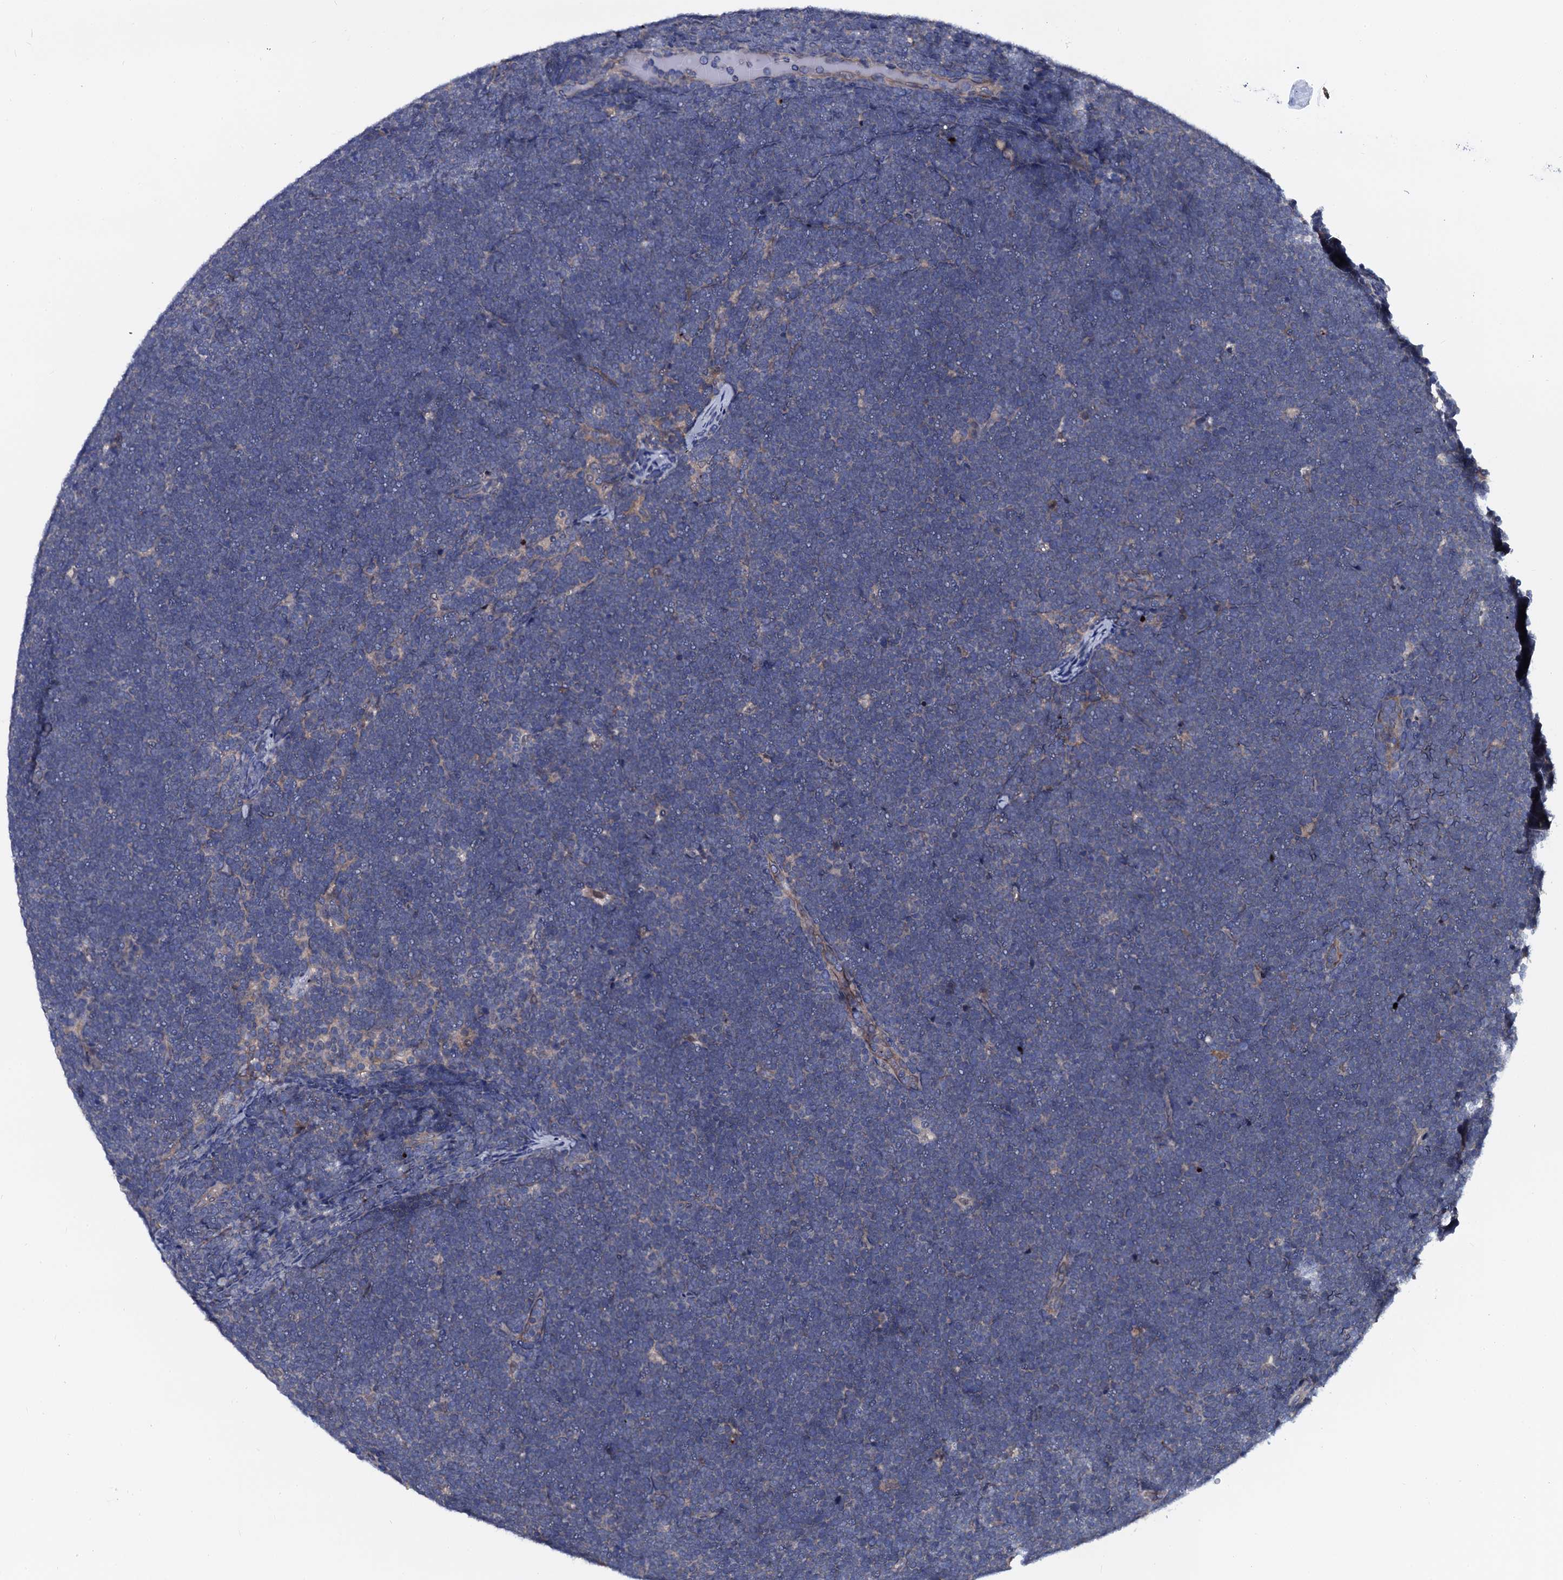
{"staining": {"intensity": "negative", "quantity": "none", "location": "none"}, "tissue": "lymphoma", "cell_type": "Tumor cells", "image_type": "cancer", "snomed": [{"axis": "morphology", "description": "Malignant lymphoma, non-Hodgkin's type, High grade"}, {"axis": "topography", "description": "Lymph node"}], "caption": "There is no significant expression in tumor cells of lymphoma.", "gene": "N4BP1", "patient": {"sex": "male", "age": 13}}